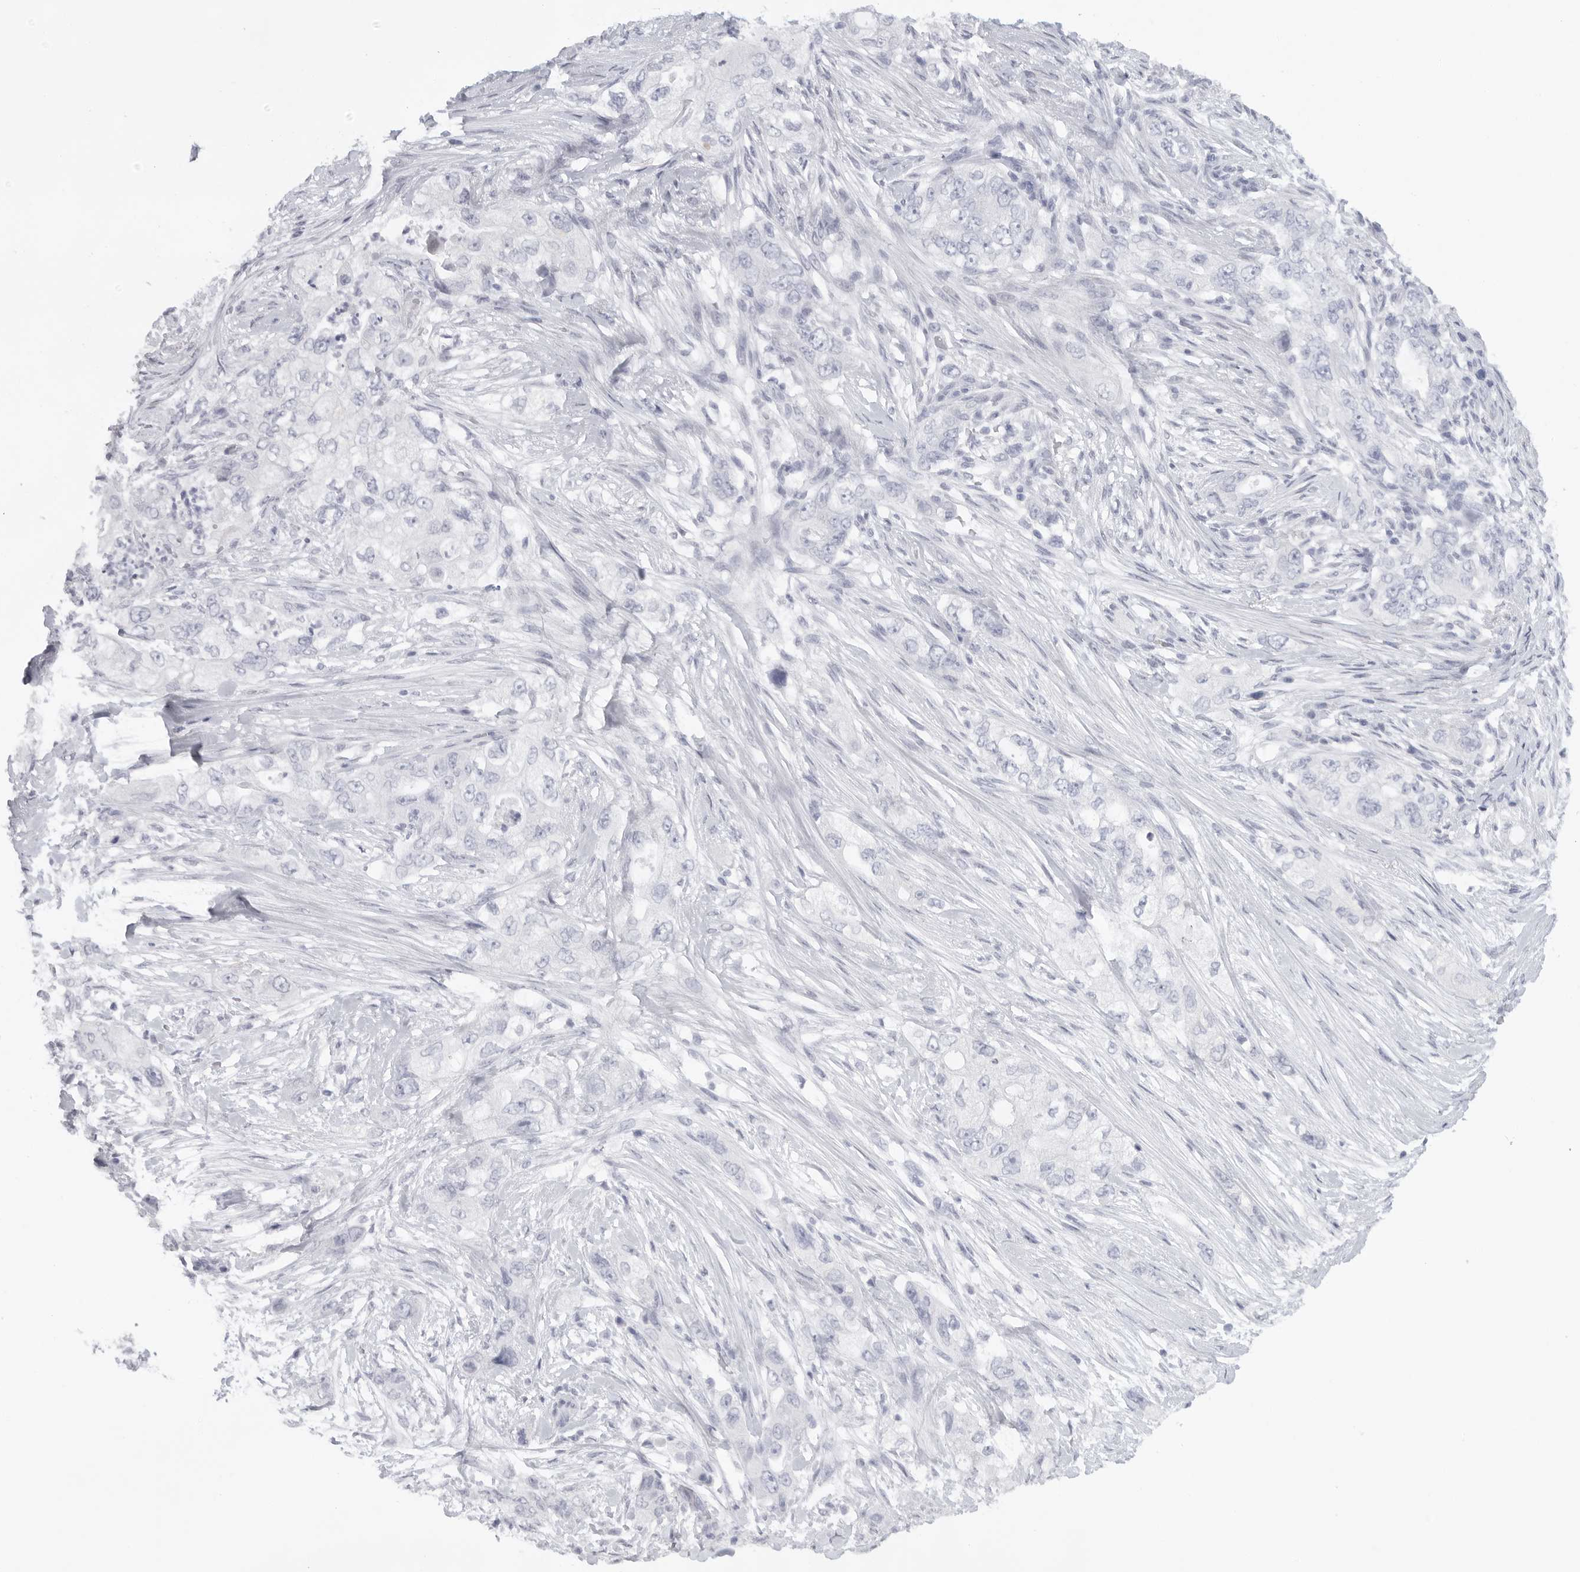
{"staining": {"intensity": "negative", "quantity": "none", "location": "none"}, "tissue": "pancreatic cancer", "cell_type": "Tumor cells", "image_type": "cancer", "snomed": [{"axis": "morphology", "description": "Adenocarcinoma, NOS"}, {"axis": "topography", "description": "Pancreas"}], "caption": "Tumor cells are negative for brown protein staining in adenocarcinoma (pancreatic).", "gene": "TNR", "patient": {"sex": "female", "age": 73}}